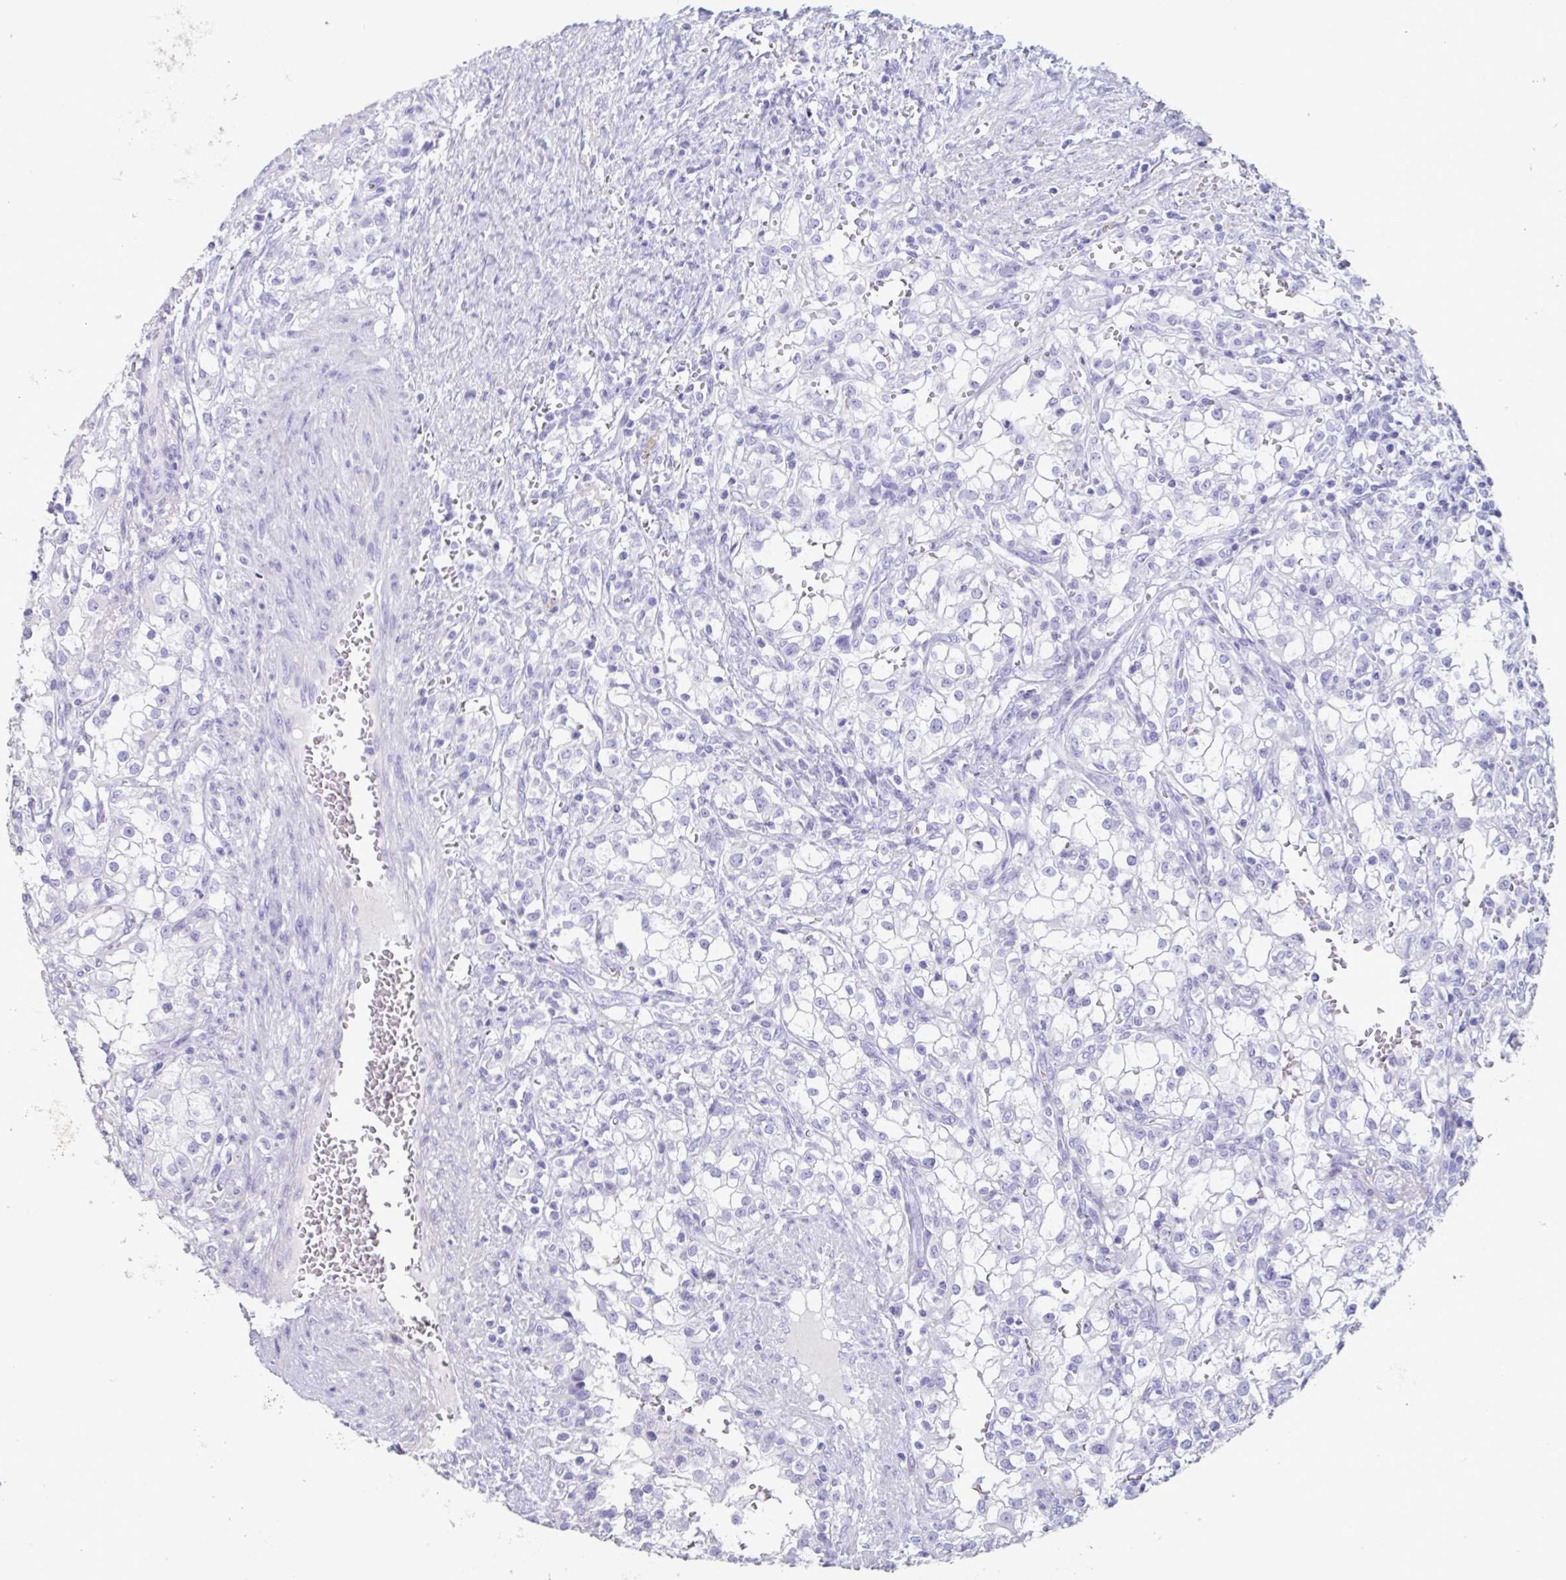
{"staining": {"intensity": "negative", "quantity": "none", "location": "none"}, "tissue": "renal cancer", "cell_type": "Tumor cells", "image_type": "cancer", "snomed": [{"axis": "morphology", "description": "Adenocarcinoma, NOS"}, {"axis": "topography", "description": "Kidney"}], "caption": "Immunohistochemistry photomicrograph of neoplastic tissue: renal adenocarcinoma stained with DAB (3,3'-diaminobenzidine) shows no significant protein expression in tumor cells.", "gene": "TNNC1", "patient": {"sex": "female", "age": 74}}